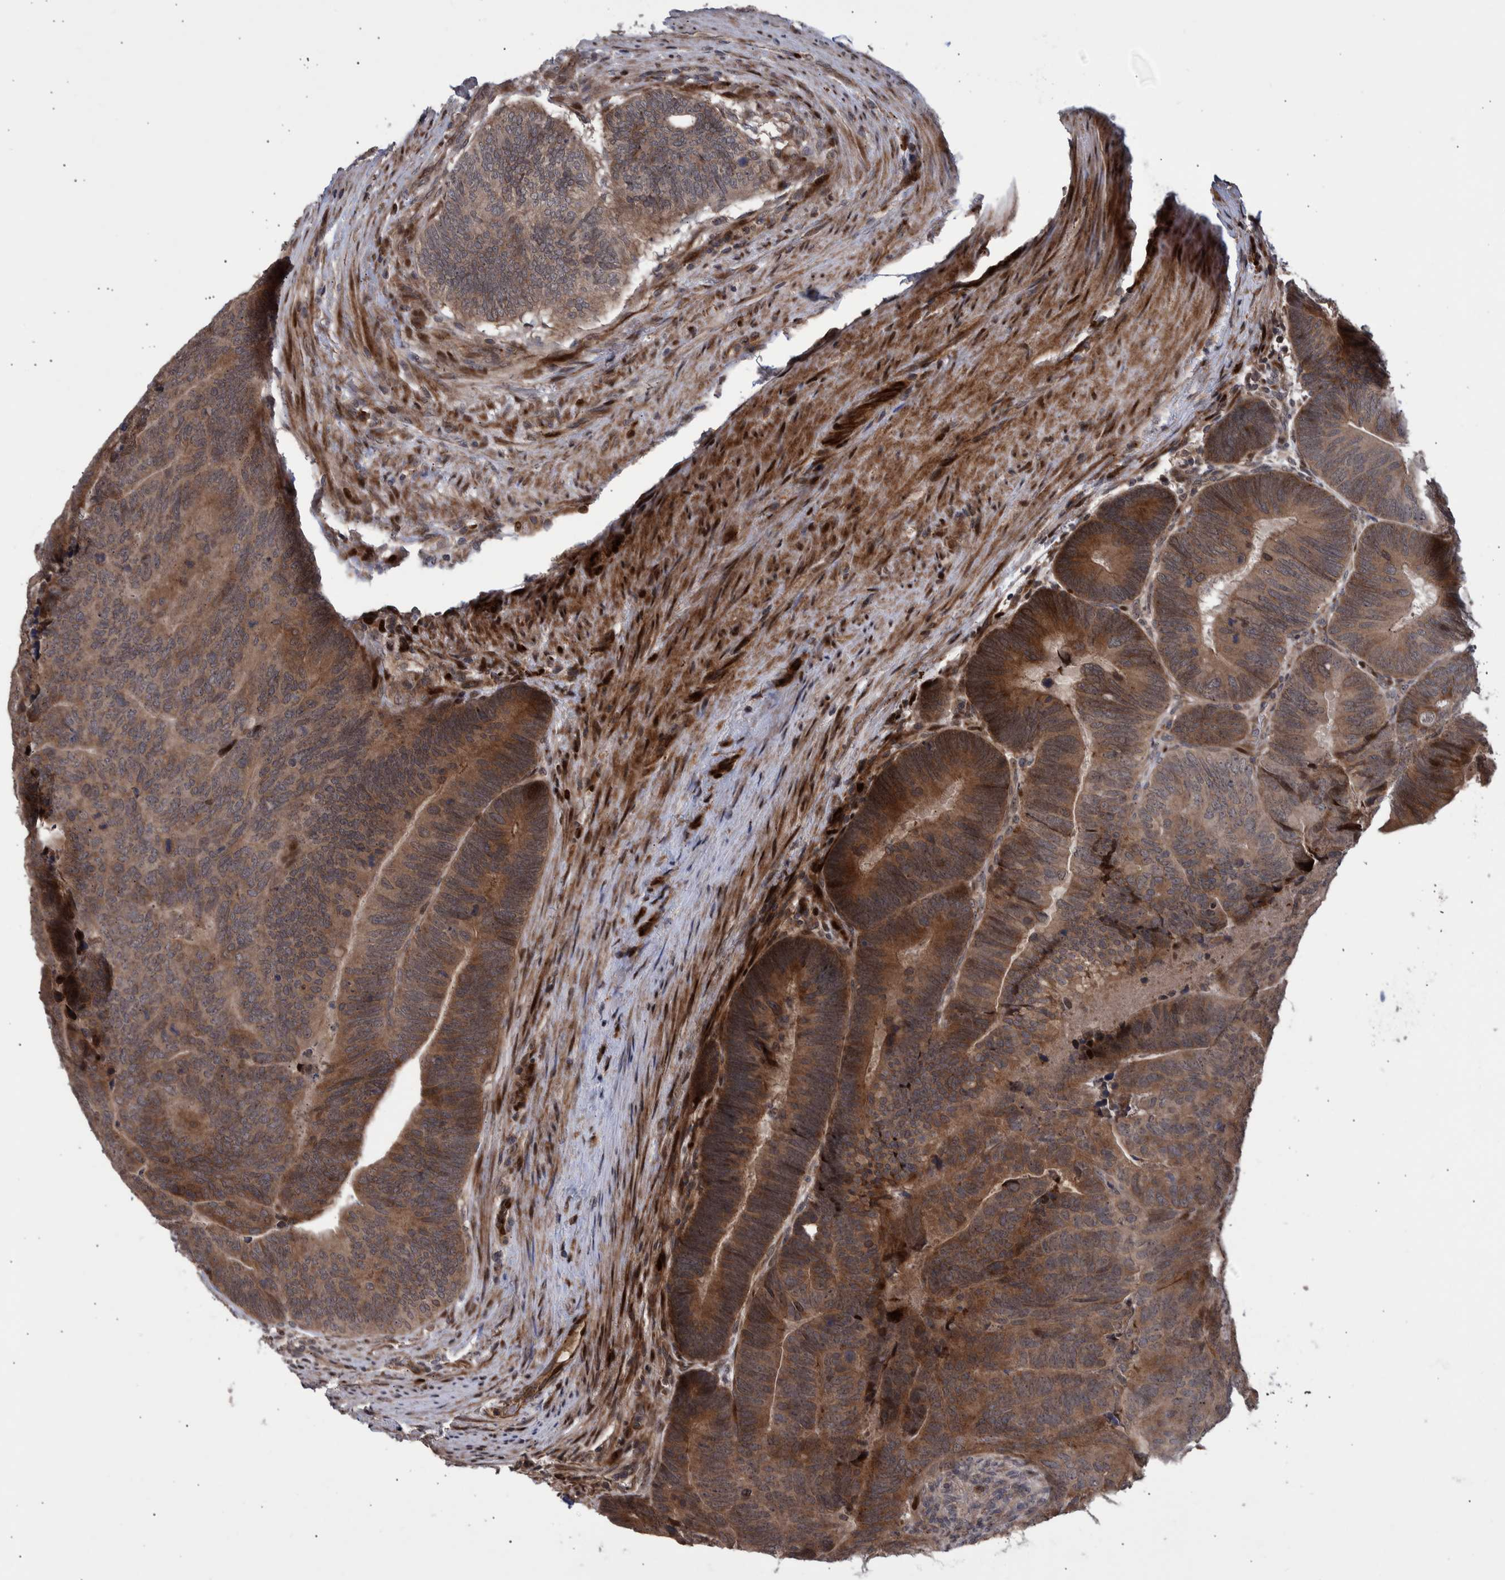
{"staining": {"intensity": "moderate", "quantity": ">75%", "location": "cytoplasmic/membranous"}, "tissue": "colorectal cancer", "cell_type": "Tumor cells", "image_type": "cancer", "snomed": [{"axis": "morphology", "description": "Adenocarcinoma, NOS"}, {"axis": "topography", "description": "Colon"}], "caption": "A histopathology image of human adenocarcinoma (colorectal) stained for a protein shows moderate cytoplasmic/membranous brown staining in tumor cells.", "gene": "SHISA6", "patient": {"sex": "female", "age": 67}}